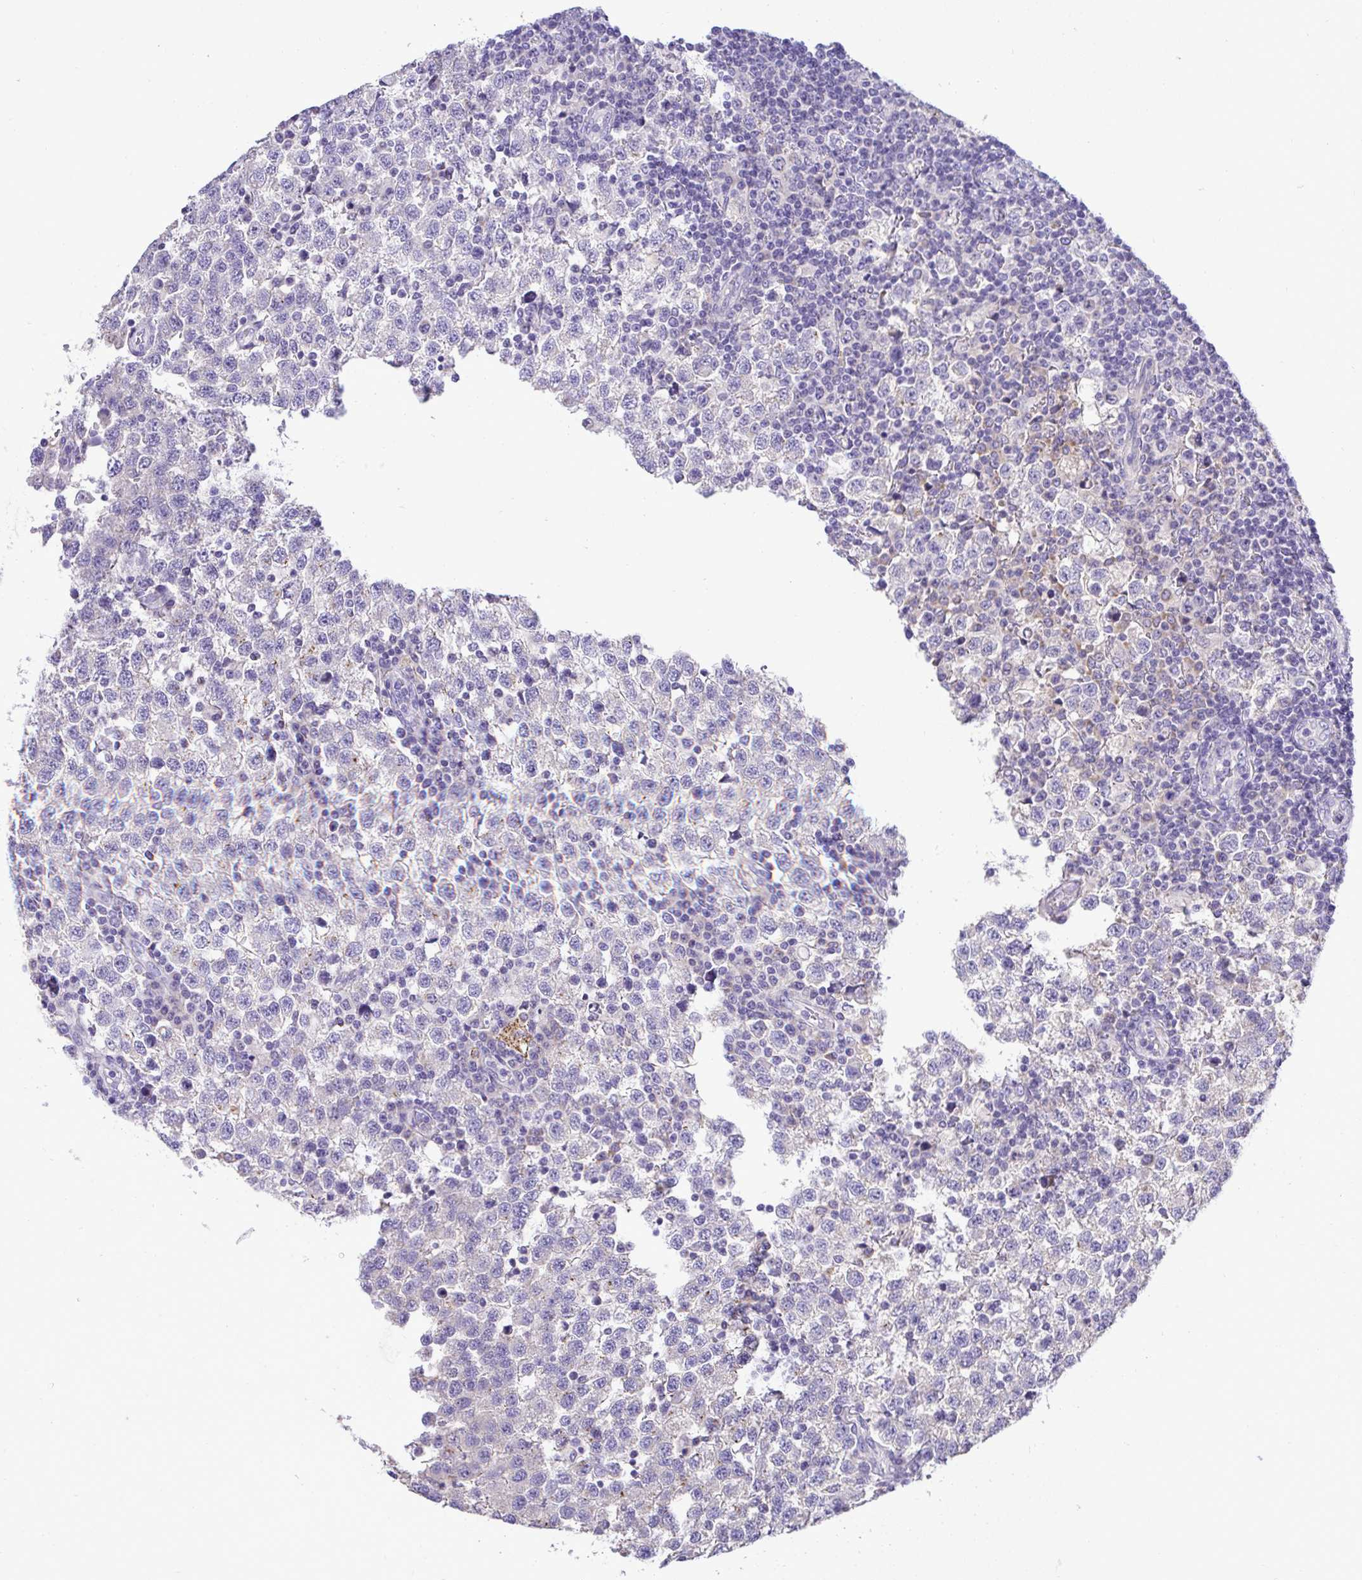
{"staining": {"intensity": "negative", "quantity": "none", "location": "none"}, "tissue": "testis cancer", "cell_type": "Tumor cells", "image_type": "cancer", "snomed": [{"axis": "morphology", "description": "Seminoma, NOS"}, {"axis": "topography", "description": "Testis"}], "caption": "This is a photomicrograph of immunohistochemistry staining of seminoma (testis), which shows no staining in tumor cells.", "gene": "ST8SIA2", "patient": {"sex": "male", "age": 34}}